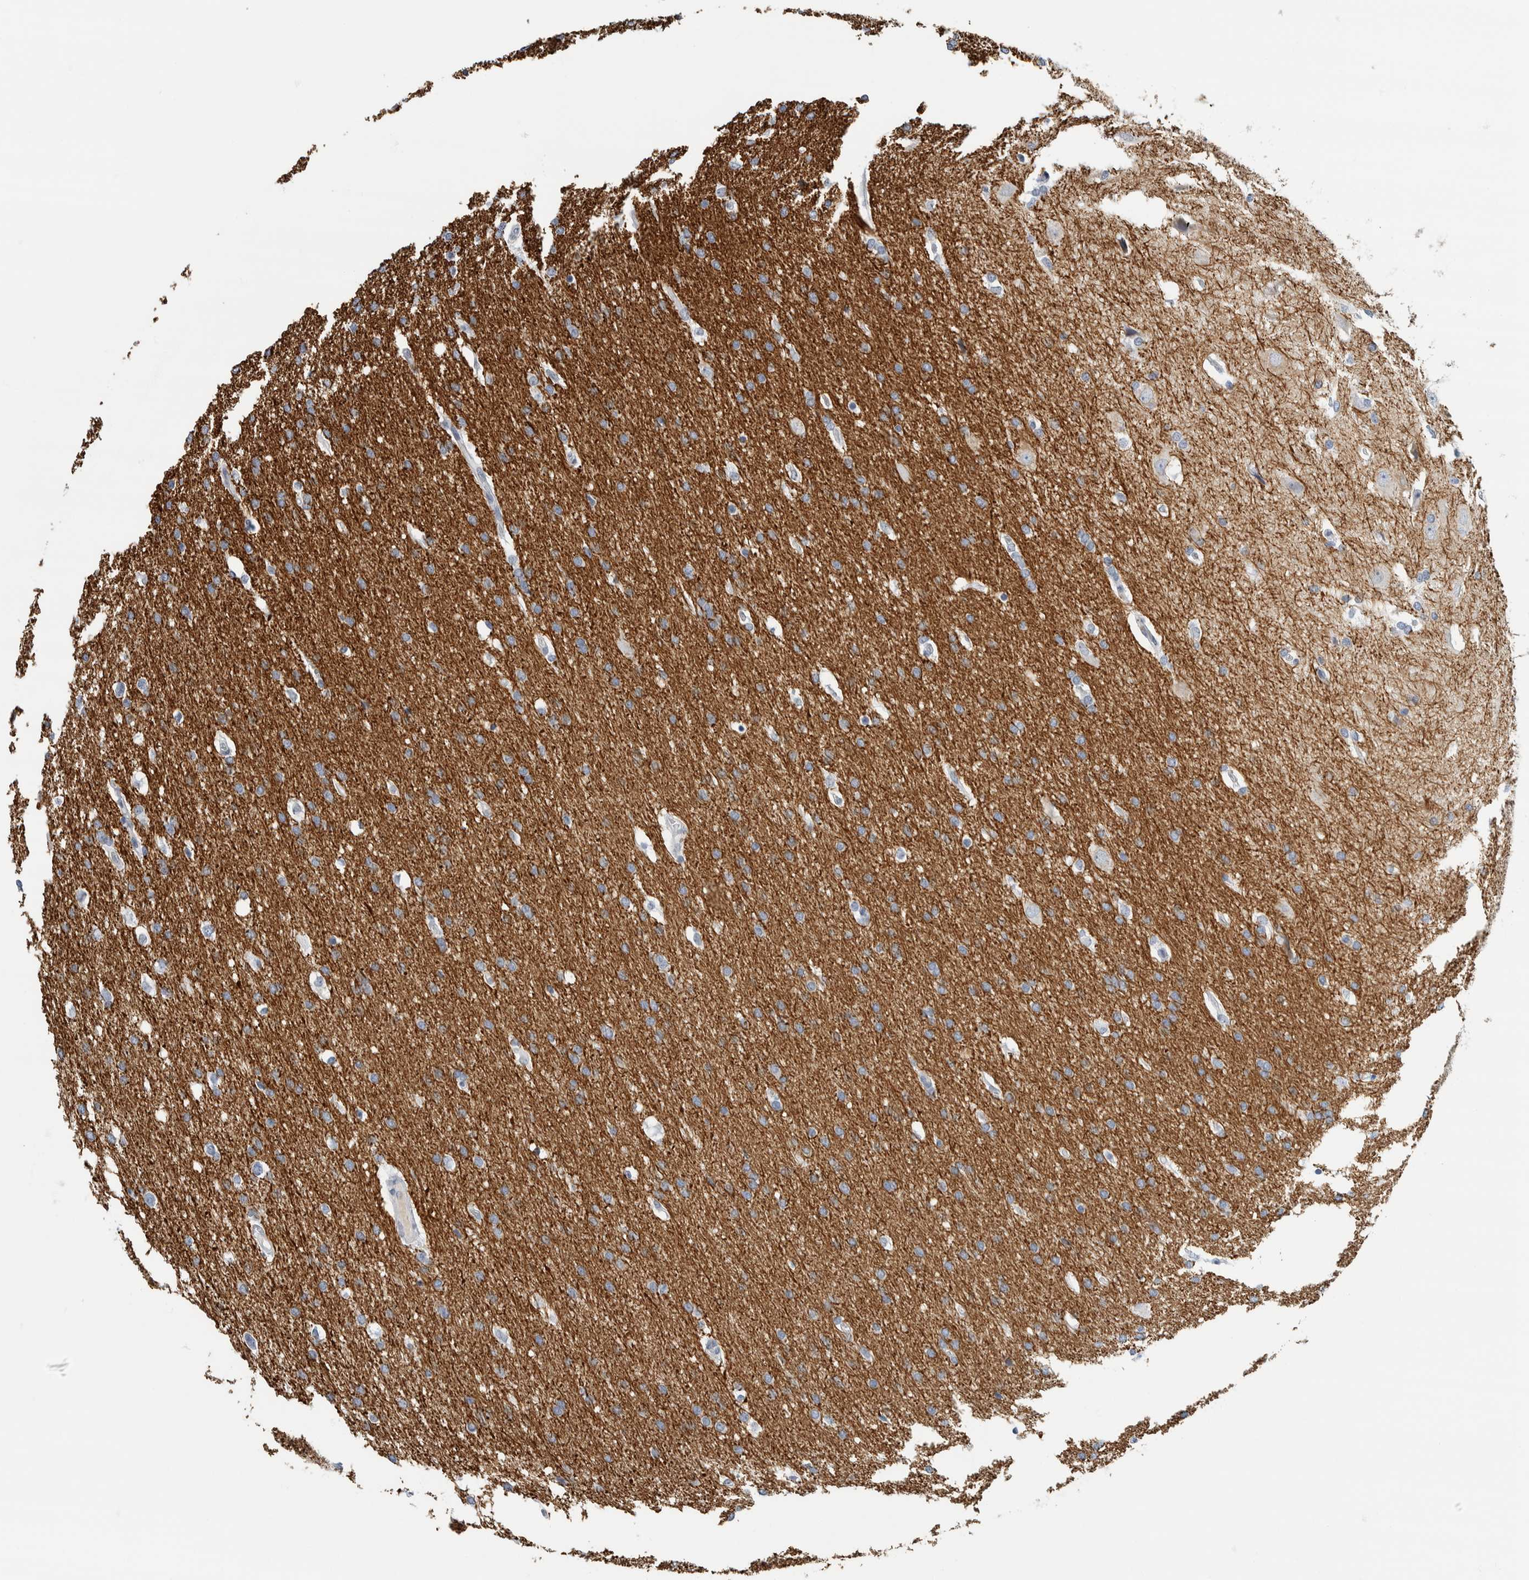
{"staining": {"intensity": "negative", "quantity": "none", "location": "none"}, "tissue": "glioma", "cell_type": "Tumor cells", "image_type": "cancer", "snomed": [{"axis": "morphology", "description": "Glioma, malignant, Low grade"}, {"axis": "topography", "description": "Brain"}], "caption": "The micrograph exhibits no significant expression in tumor cells of low-grade glioma (malignant).", "gene": "NEFM", "patient": {"sex": "female", "age": 37}}